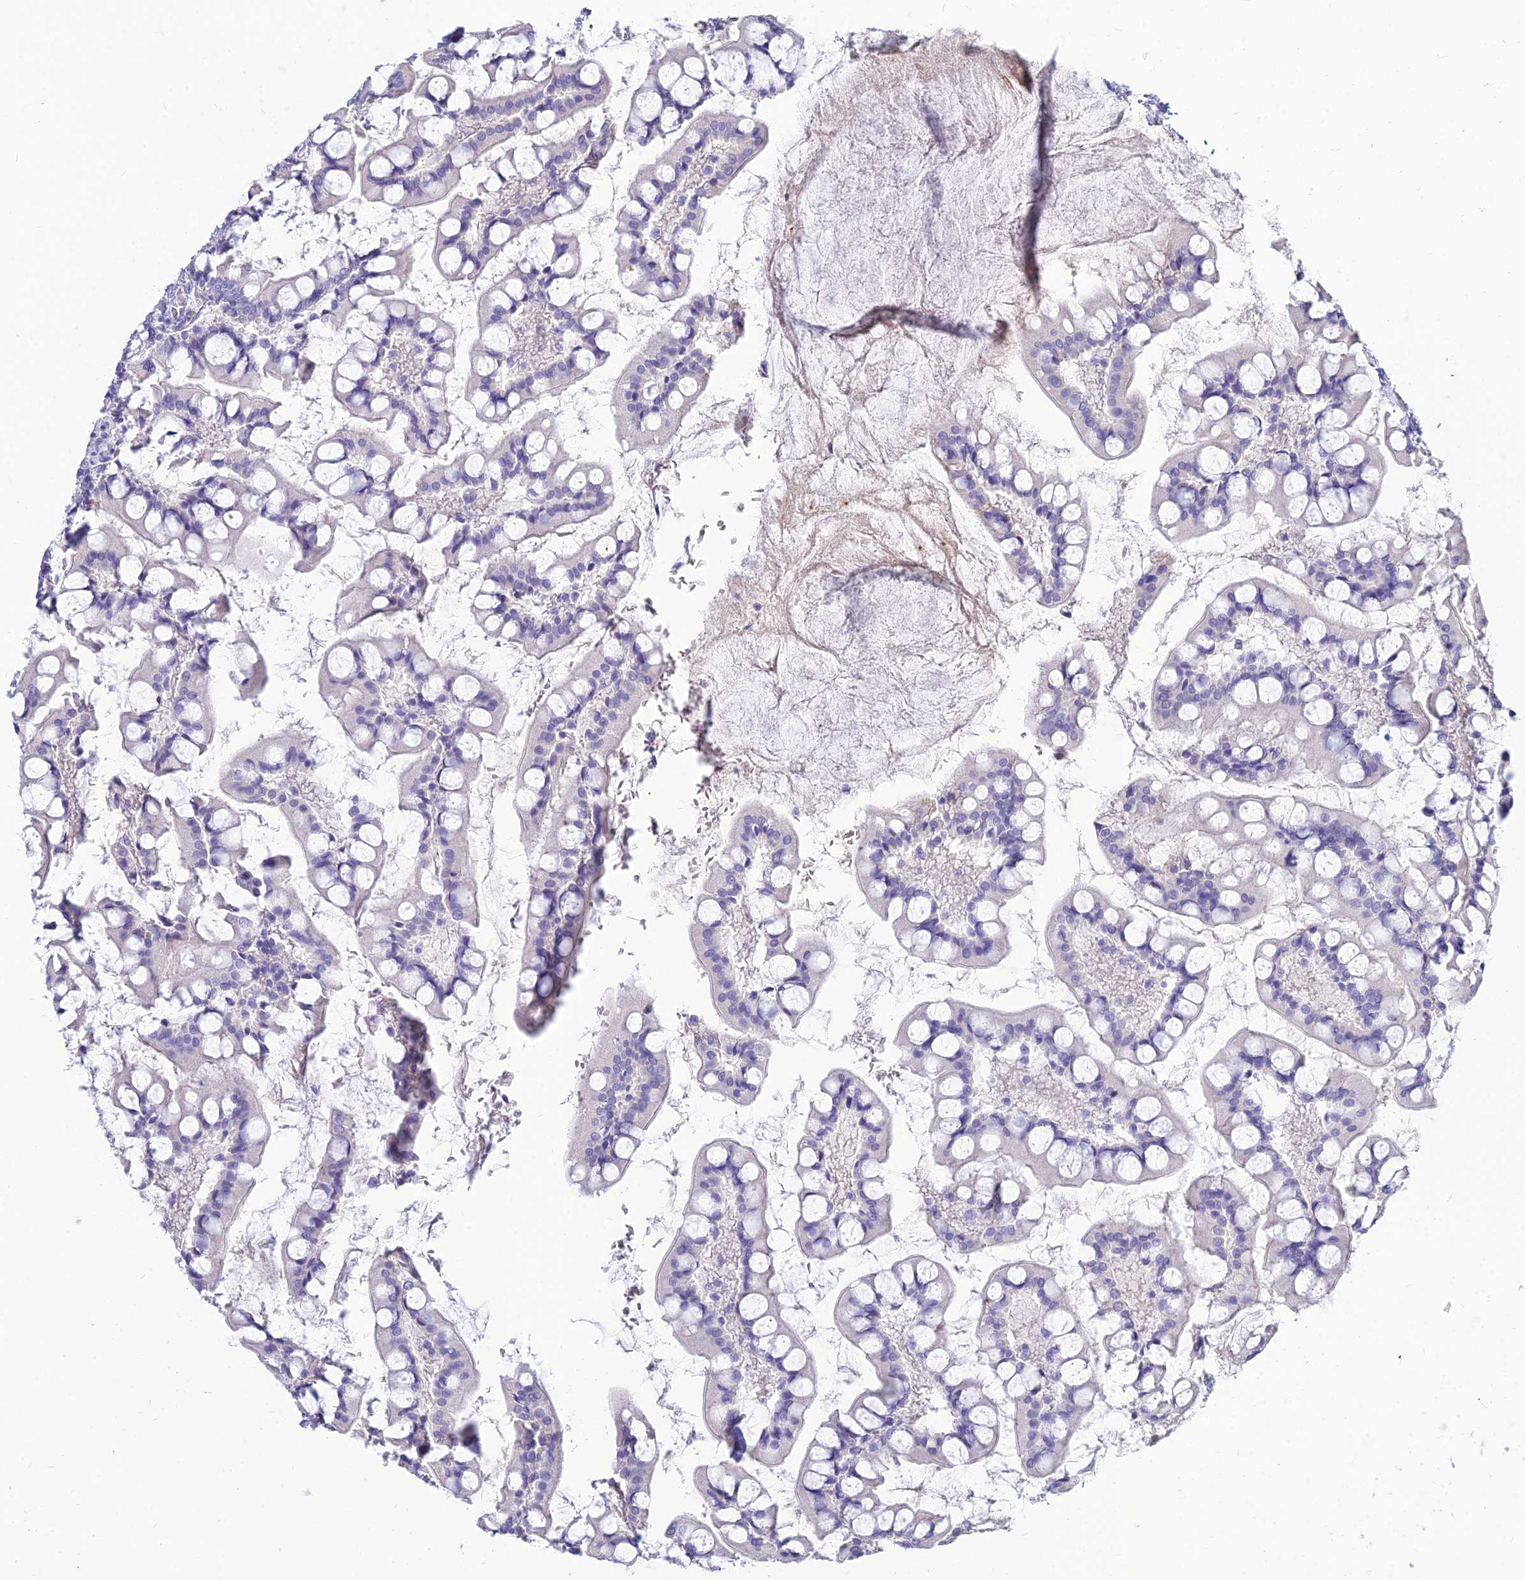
{"staining": {"intensity": "negative", "quantity": "none", "location": "none"}, "tissue": "small intestine", "cell_type": "Glandular cells", "image_type": "normal", "snomed": [{"axis": "morphology", "description": "Normal tissue, NOS"}, {"axis": "topography", "description": "Small intestine"}], "caption": "Immunohistochemical staining of benign small intestine demonstrates no significant expression in glandular cells.", "gene": "GOLGA6A", "patient": {"sex": "male", "age": 52}}